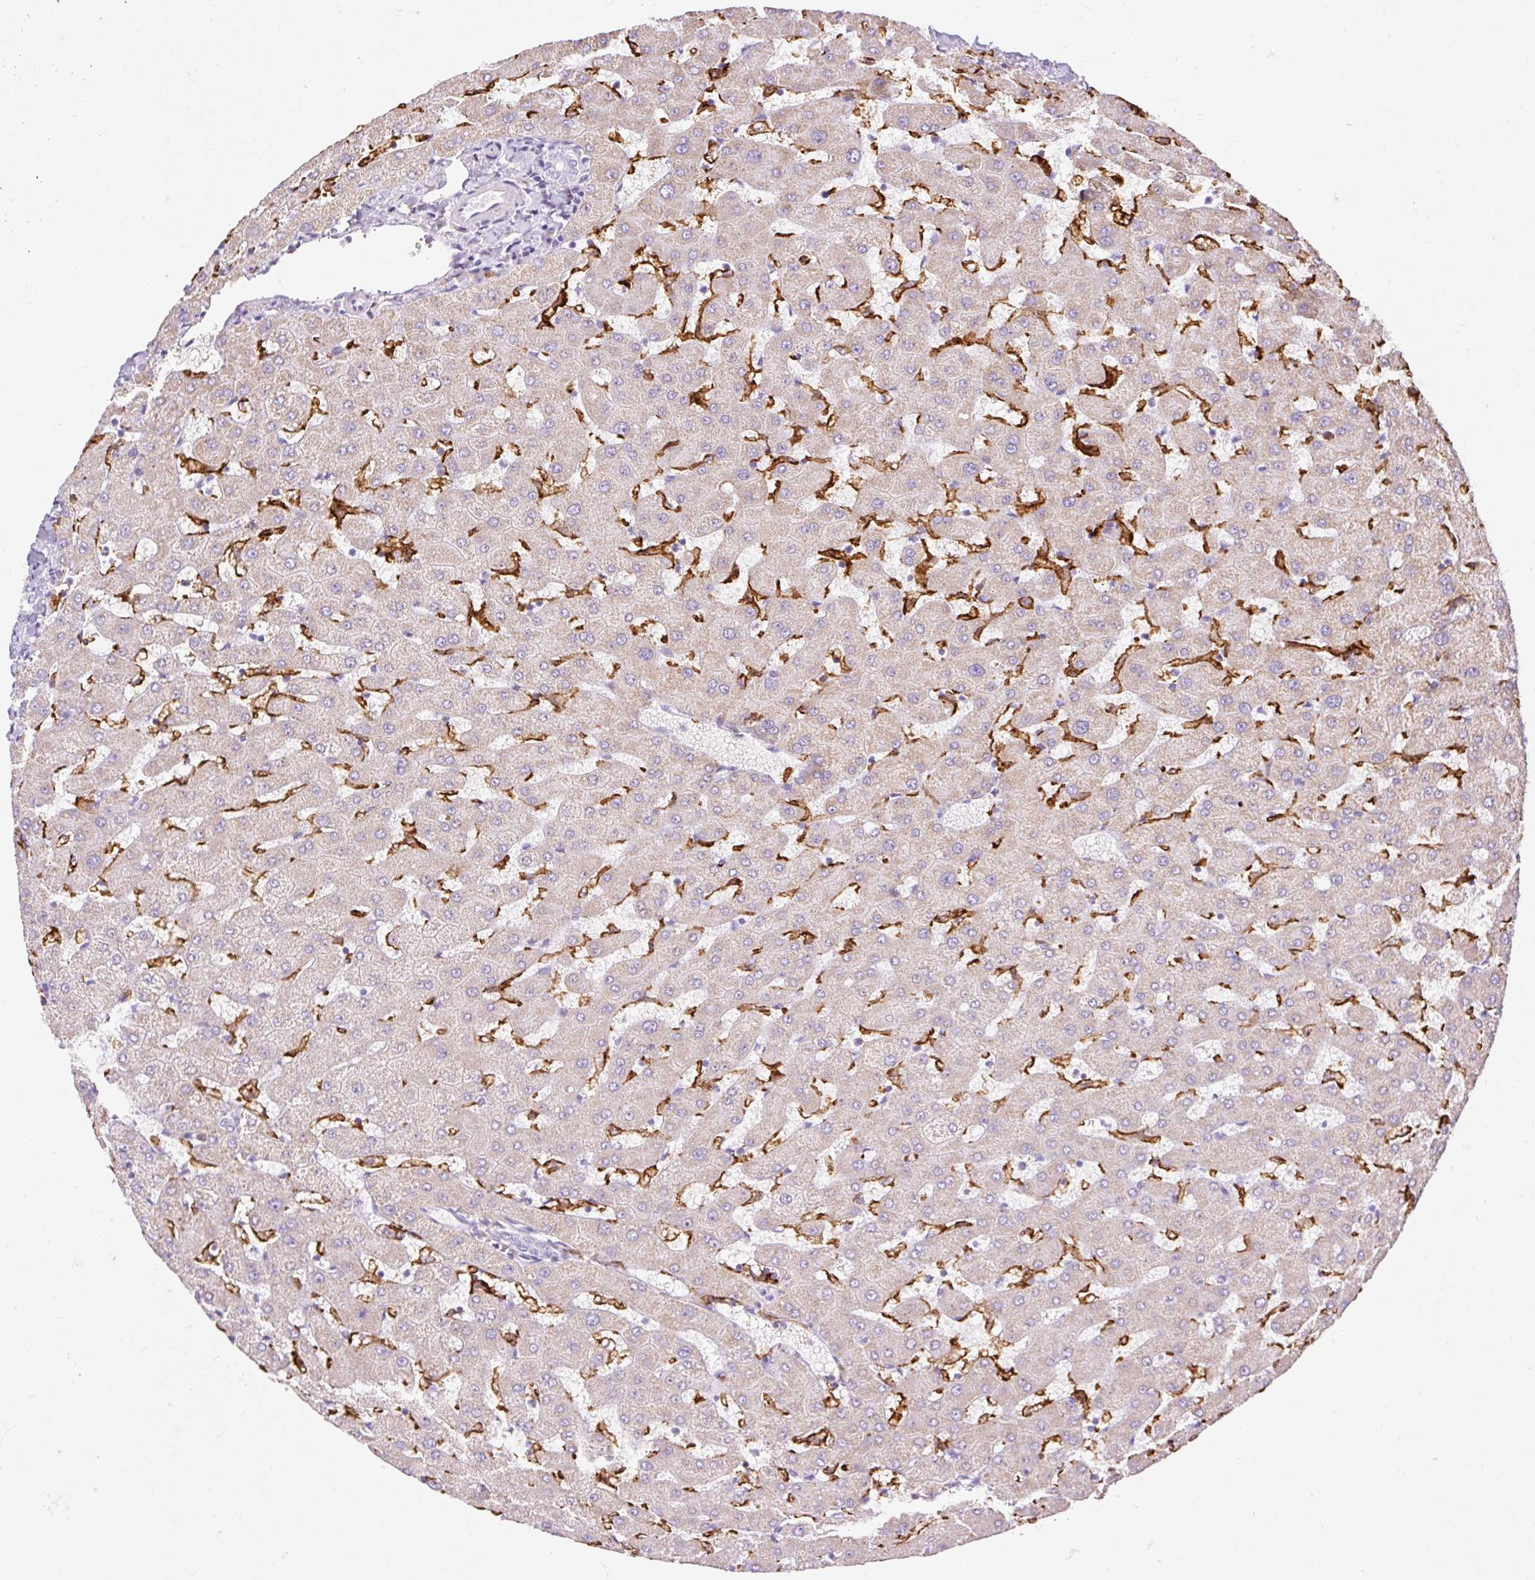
{"staining": {"intensity": "negative", "quantity": "none", "location": "none"}, "tissue": "liver", "cell_type": "Cholangiocytes", "image_type": "normal", "snomed": [{"axis": "morphology", "description": "Normal tissue, NOS"}, {"axis": "topography", "description": "Liver"}], "caption": "Image shows no significant protein staining in cholangiocytes of unremarkable liver. Brightfield microscopy of immunohistochemistry stained with DAB (3,3'-diaminobenzidine) (brown) and hematoxylin (blue), captured at high magnification.", "gene": "SIGLEC1", "patient": {"sex": "female", "age": 63}}